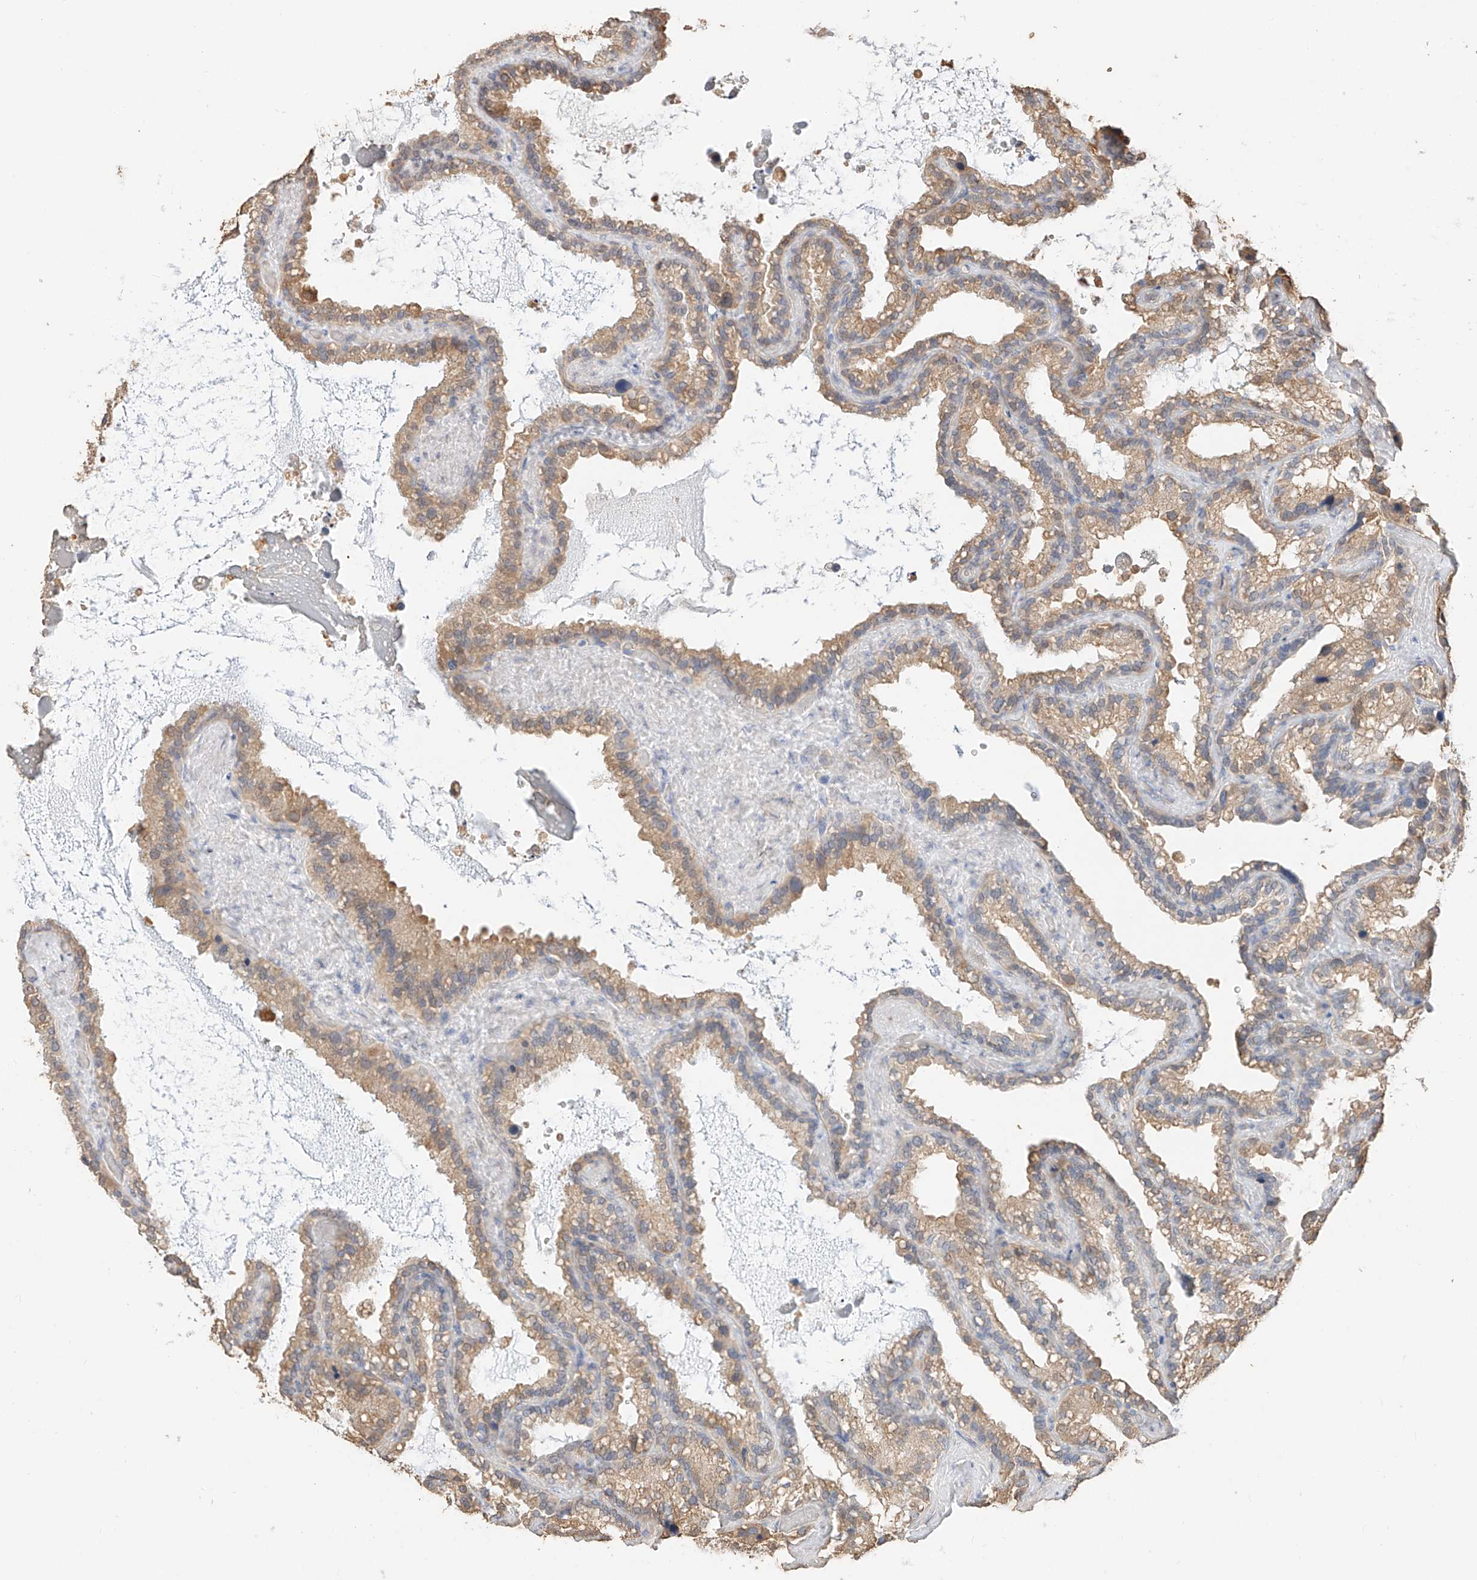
{"staining": {"intensity": "moderate", "quantity": ">75%", "location": "cytoplasmic/membranous"}, "tissue": "seminal vesicle", "cell_type": "Glandular cells", "image_type": "normal", "snomed": [{"axis": "morphology", "description": "Normal tissue, NOS"}, {"axis": "topography", "description": "Prostate"}, {"axis": "topography", "description": "Seminal veicle"}], "caption": "DAB immunohistochemical staining of unremarkable seminal vesicle exhibits moderate cytoplasmic/membranous protein positivity in approximately >75% of glandular cells. The staining was performed using DAB, with brown indicating positive protein expression. Nuclei are stained blue with hematoxylin.", "gene": "IL22RA2", "patient": {"sex": "male", "age": 68}}